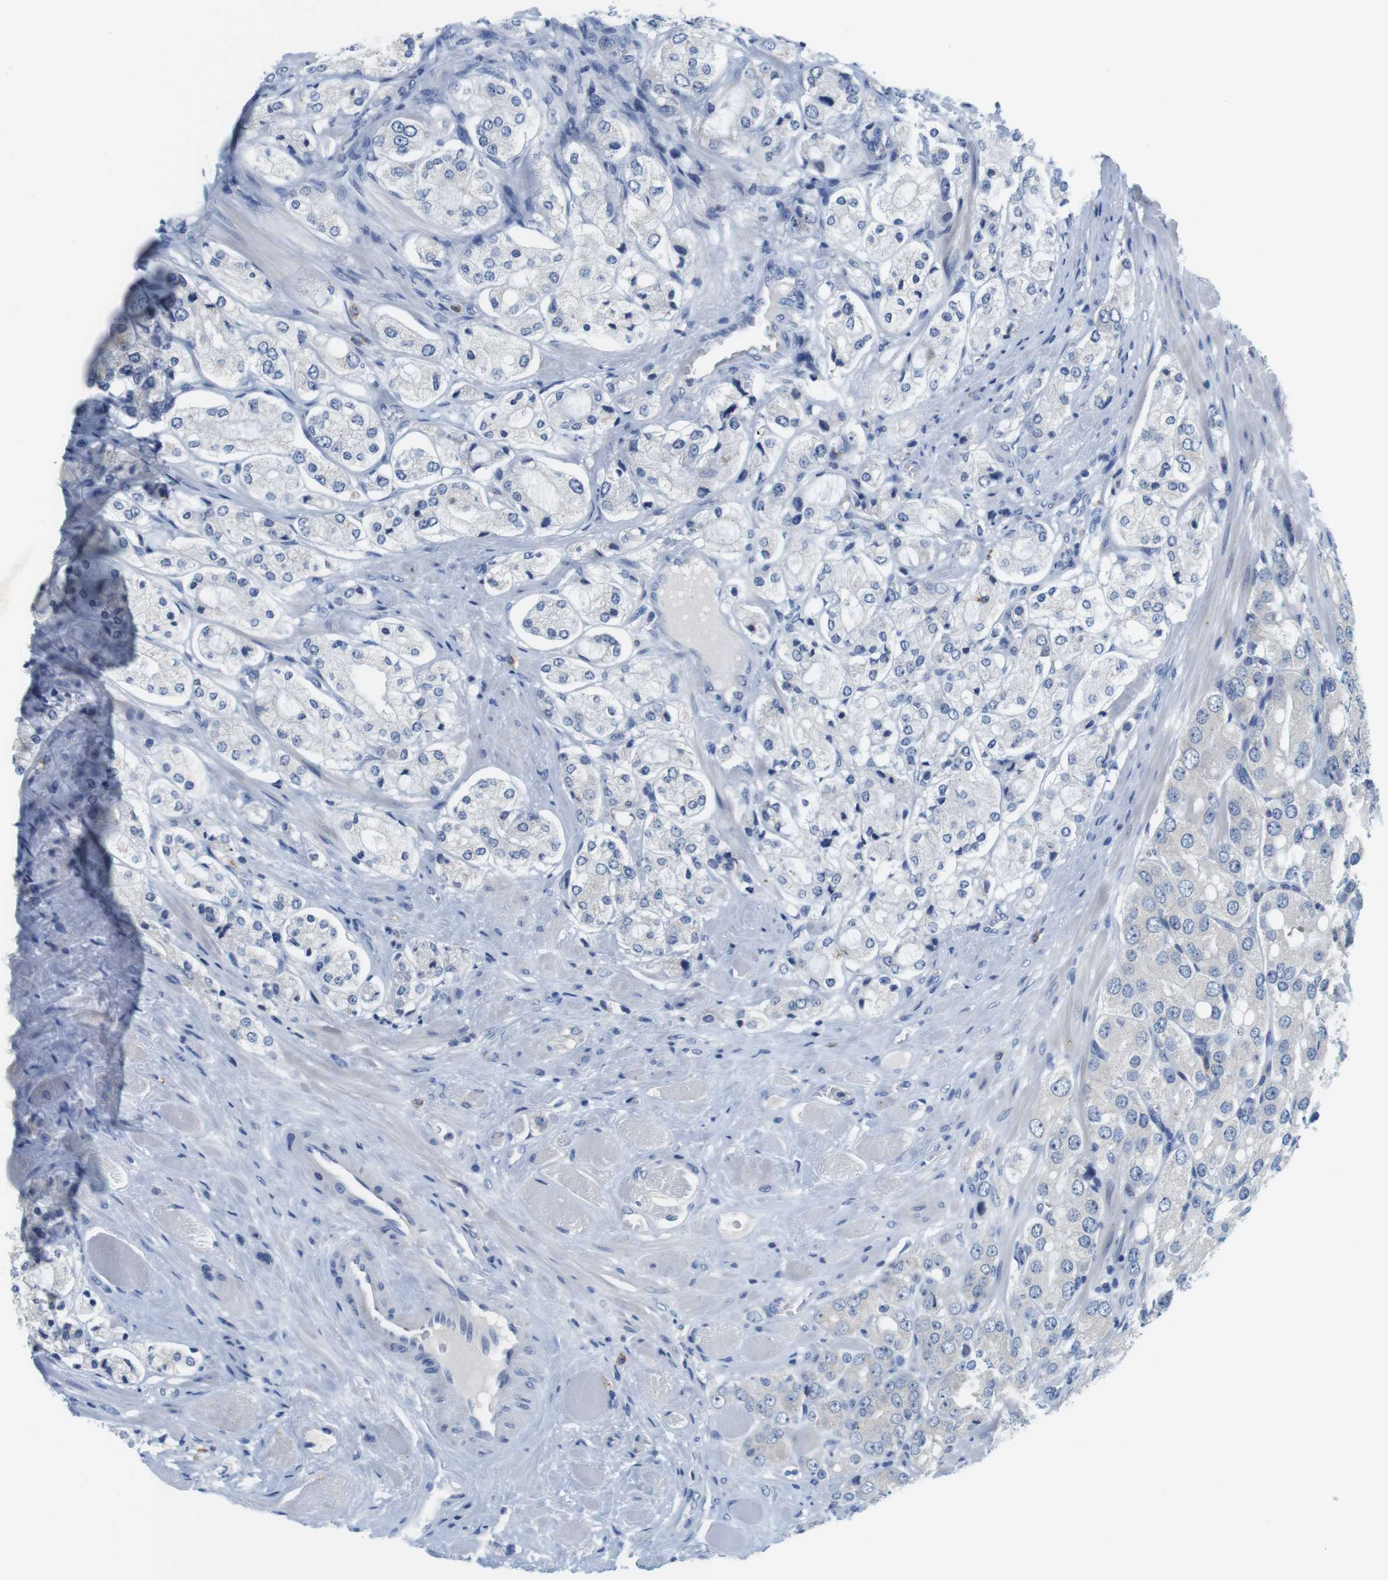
{"staining": {"intensity": "negative", "quantity": "none", "location": "none"}, "tissue": "prostate cancer", "cell_type": "Tumor cells", "image_type": "cancer", "snomed": [{"axis": "morphology", "description": "Adenocarcinoma, High grade"}, {"axis": "topography", "description": "Prostate"}], "caption": "Protein analysis of prostate cancer displays no significant positivity in tumor cells.", "gene": "CNGA2", "patient": {"sex": "male", "age": 65}}